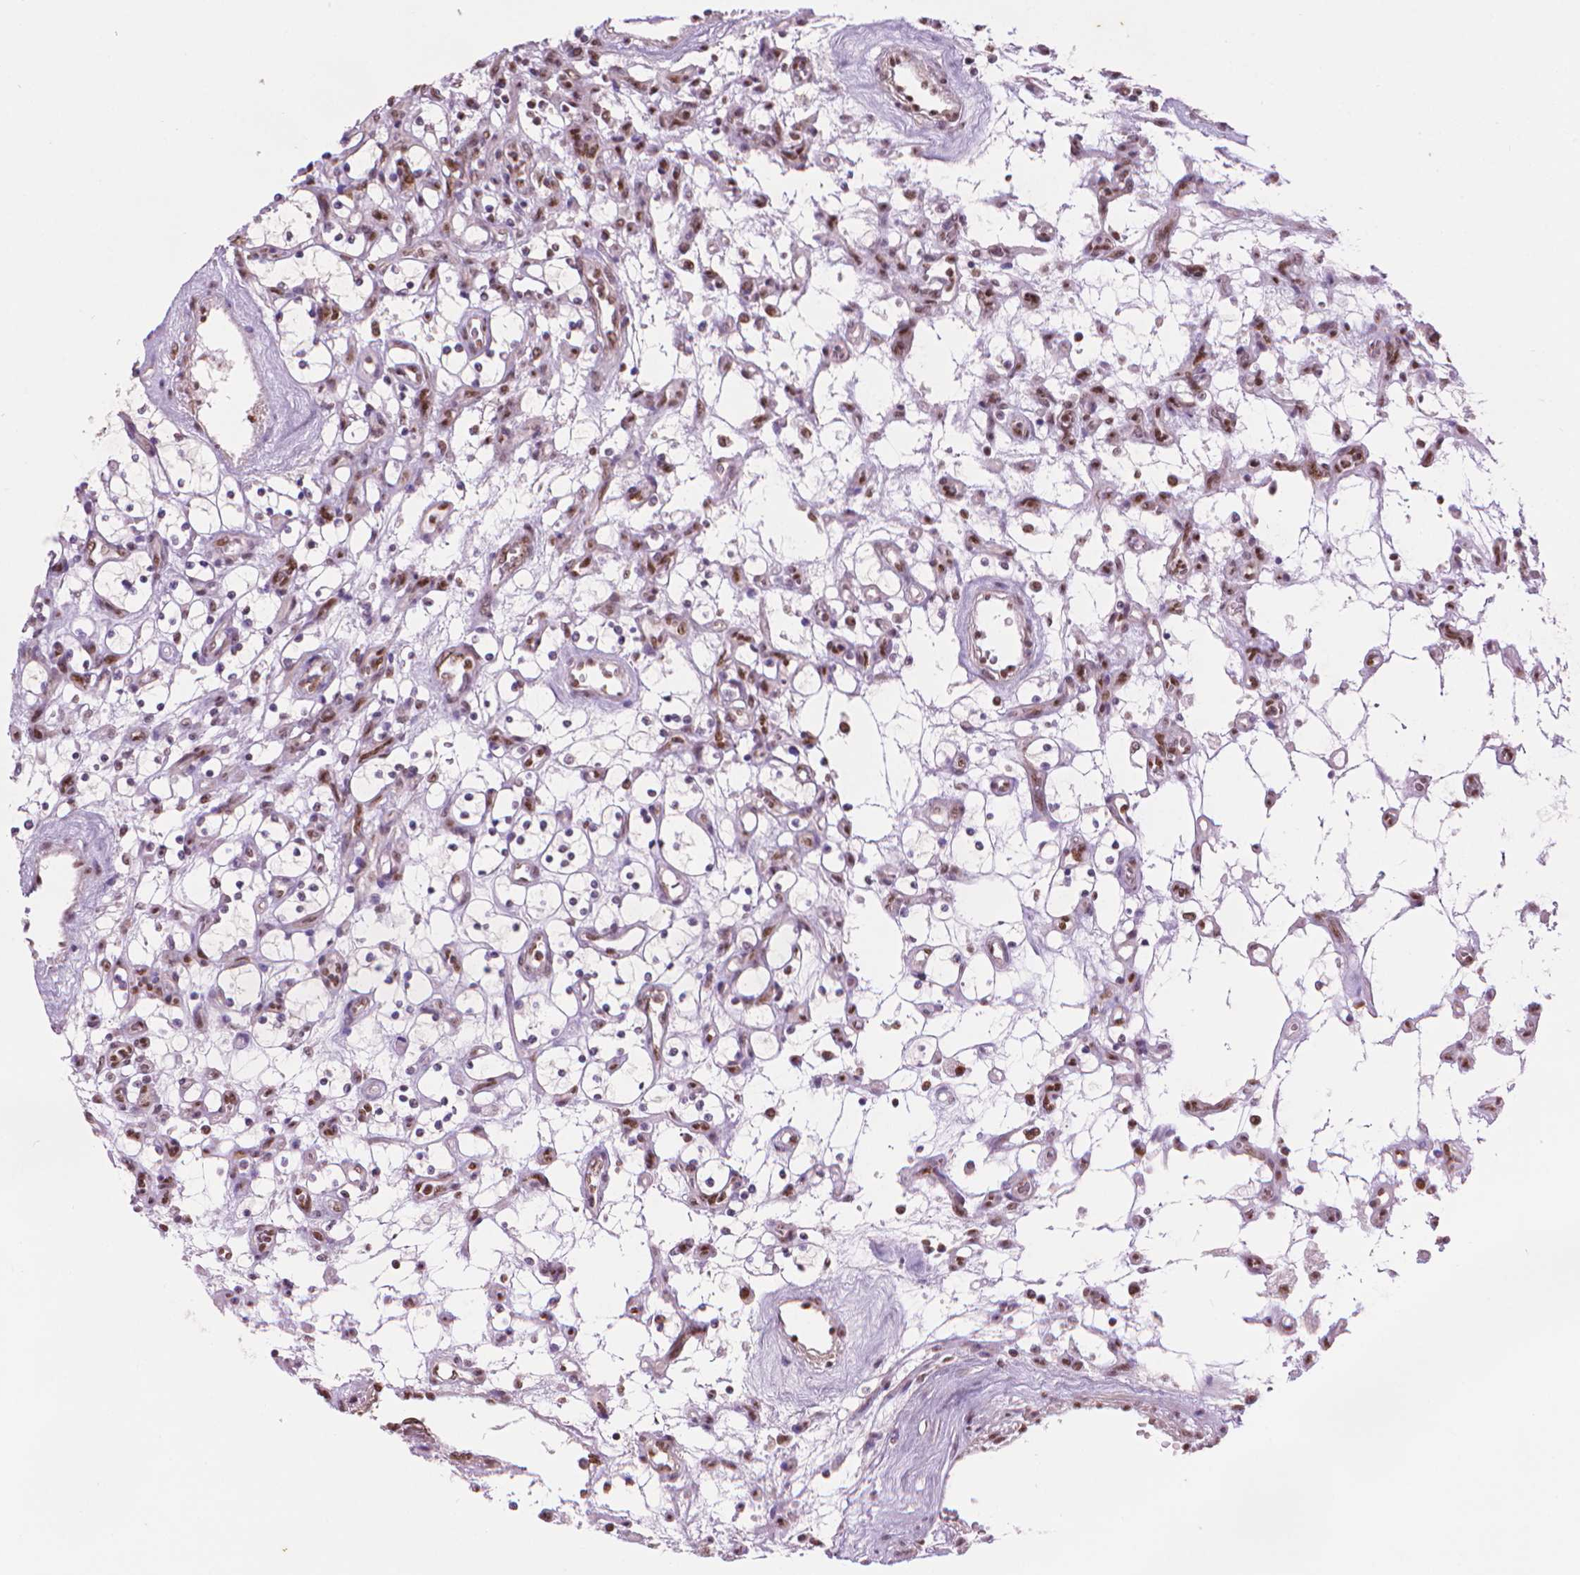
{"staining": {"intensity": "moderate", "quantity": "<25%", "location": "nuclear"}, "tissue": "renal cancer", "cell_type": "Tumor cells", "image_type": "cancer", "snomed": [{"axis": "morphology", "description": "Adenocarcinoma, NOS"}, {"axis": "topography", "description": "Kidney"}], "caption": "High-magnification brightfield microscopy of adenocarcinoma (renal) stained with DAB (3,3'-diaminobenzidine) (brown) and counterstained with hematoxylin (blue). tumor cells exhibit moderate nuclear staining is identified in about<25% of cells.", "gene": "UBN1", "patient": {"sex": "female", "age": 69}}